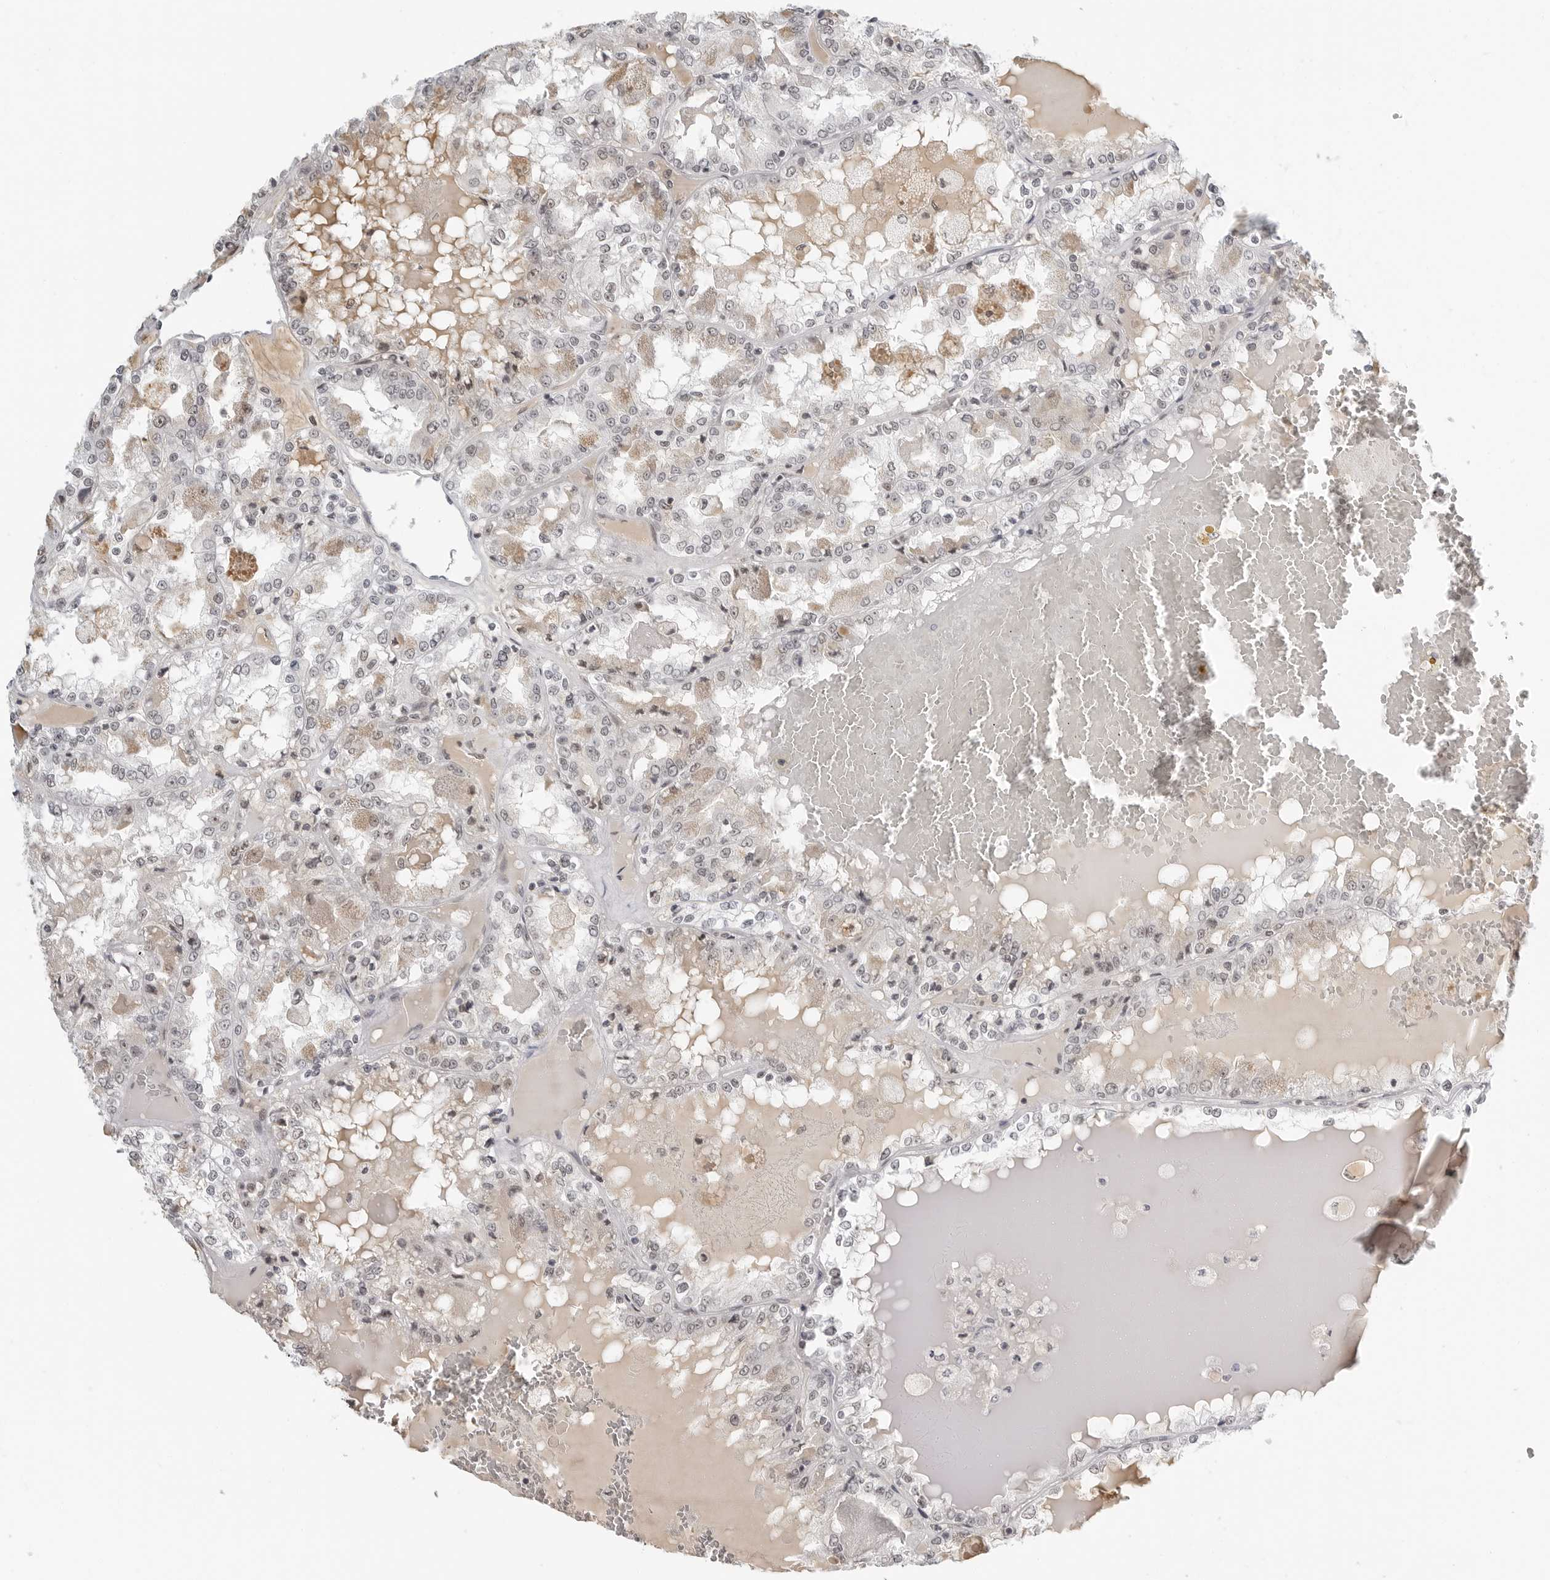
{"staining": {"intensity": "weak", "quantity": "<25%", "location": "cytoplasmic/membranous"}, "tissue": "renal cancer", "cell_type": "Tumor cells", "image_type": "cancer", "snomed": [{"axis": "morphology", "description": "Adenocarcinoma, NOS"}, {"axis": "topography", "description": "Kidney"}], "caption": "Immunohistochemical staining of adenocarcinoma (renal) reveals no significant staining in tumor cells.", "gene": "WRAP53", "patient": {"sex": "female", "age": 56}}